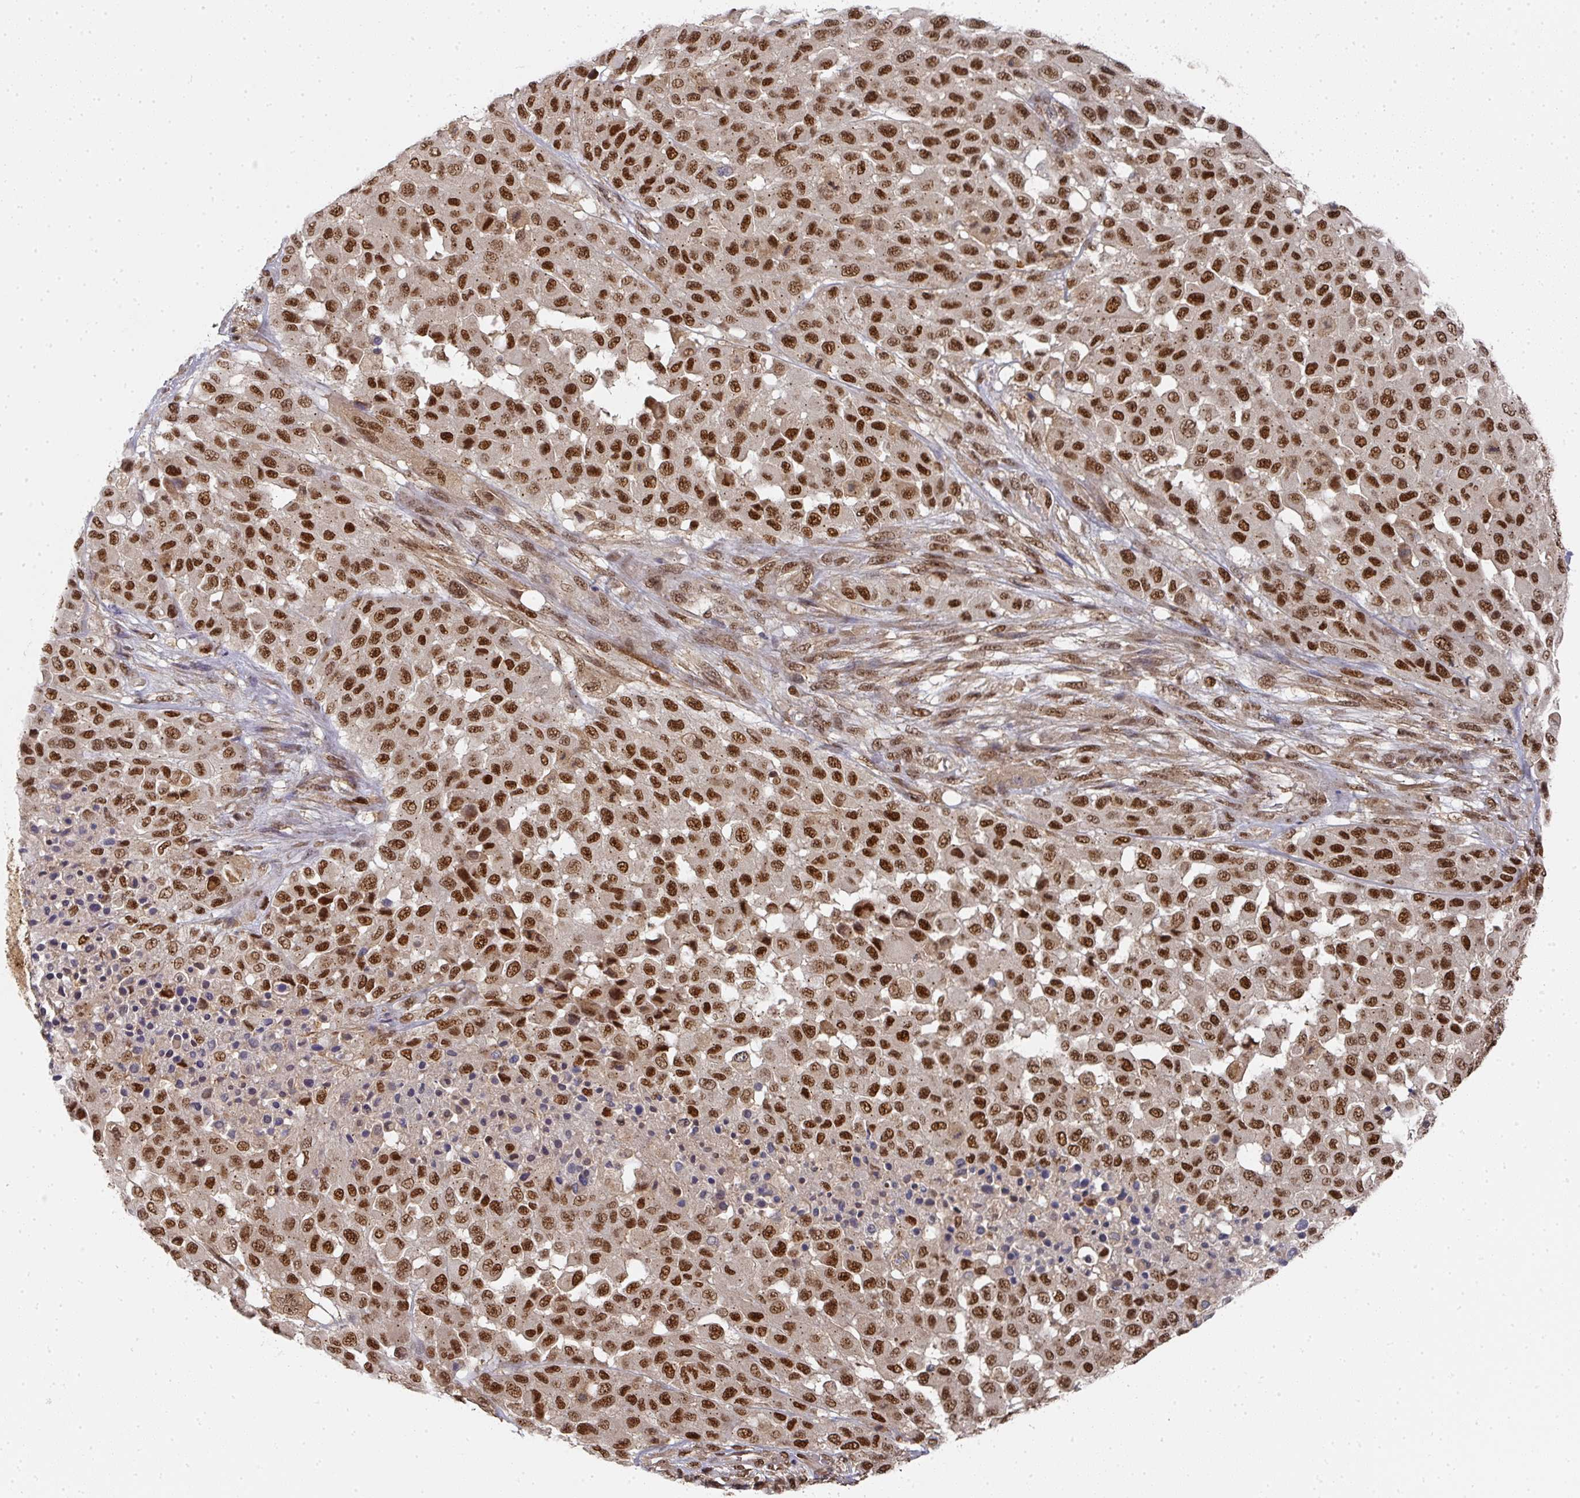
{"staining": {"intensity": "strong", "quantity": ">75%", "location": "nuclear"}, "tissue": "melanoma", "cell_type": "Tumor cells", "image_type": "cancer", "snomed": [{"axis": "morphology", "description": "Malignant melanoma, Metastatic site"}, {"axis": "topography", "description": "Skin"}], "caption": "The image reveals staining of malignant melanoma (metastatic site), revealing strong nuclear protein staining (brown color) within tumor cells. Using DAB (3,3'-diaminobenzidine) (brown) and hematoxylin (blue) stains, captured at high magnification using brightfield microscopy.", "gene": "DIDO1", "patient": {"sex": "female", "age": 81}}